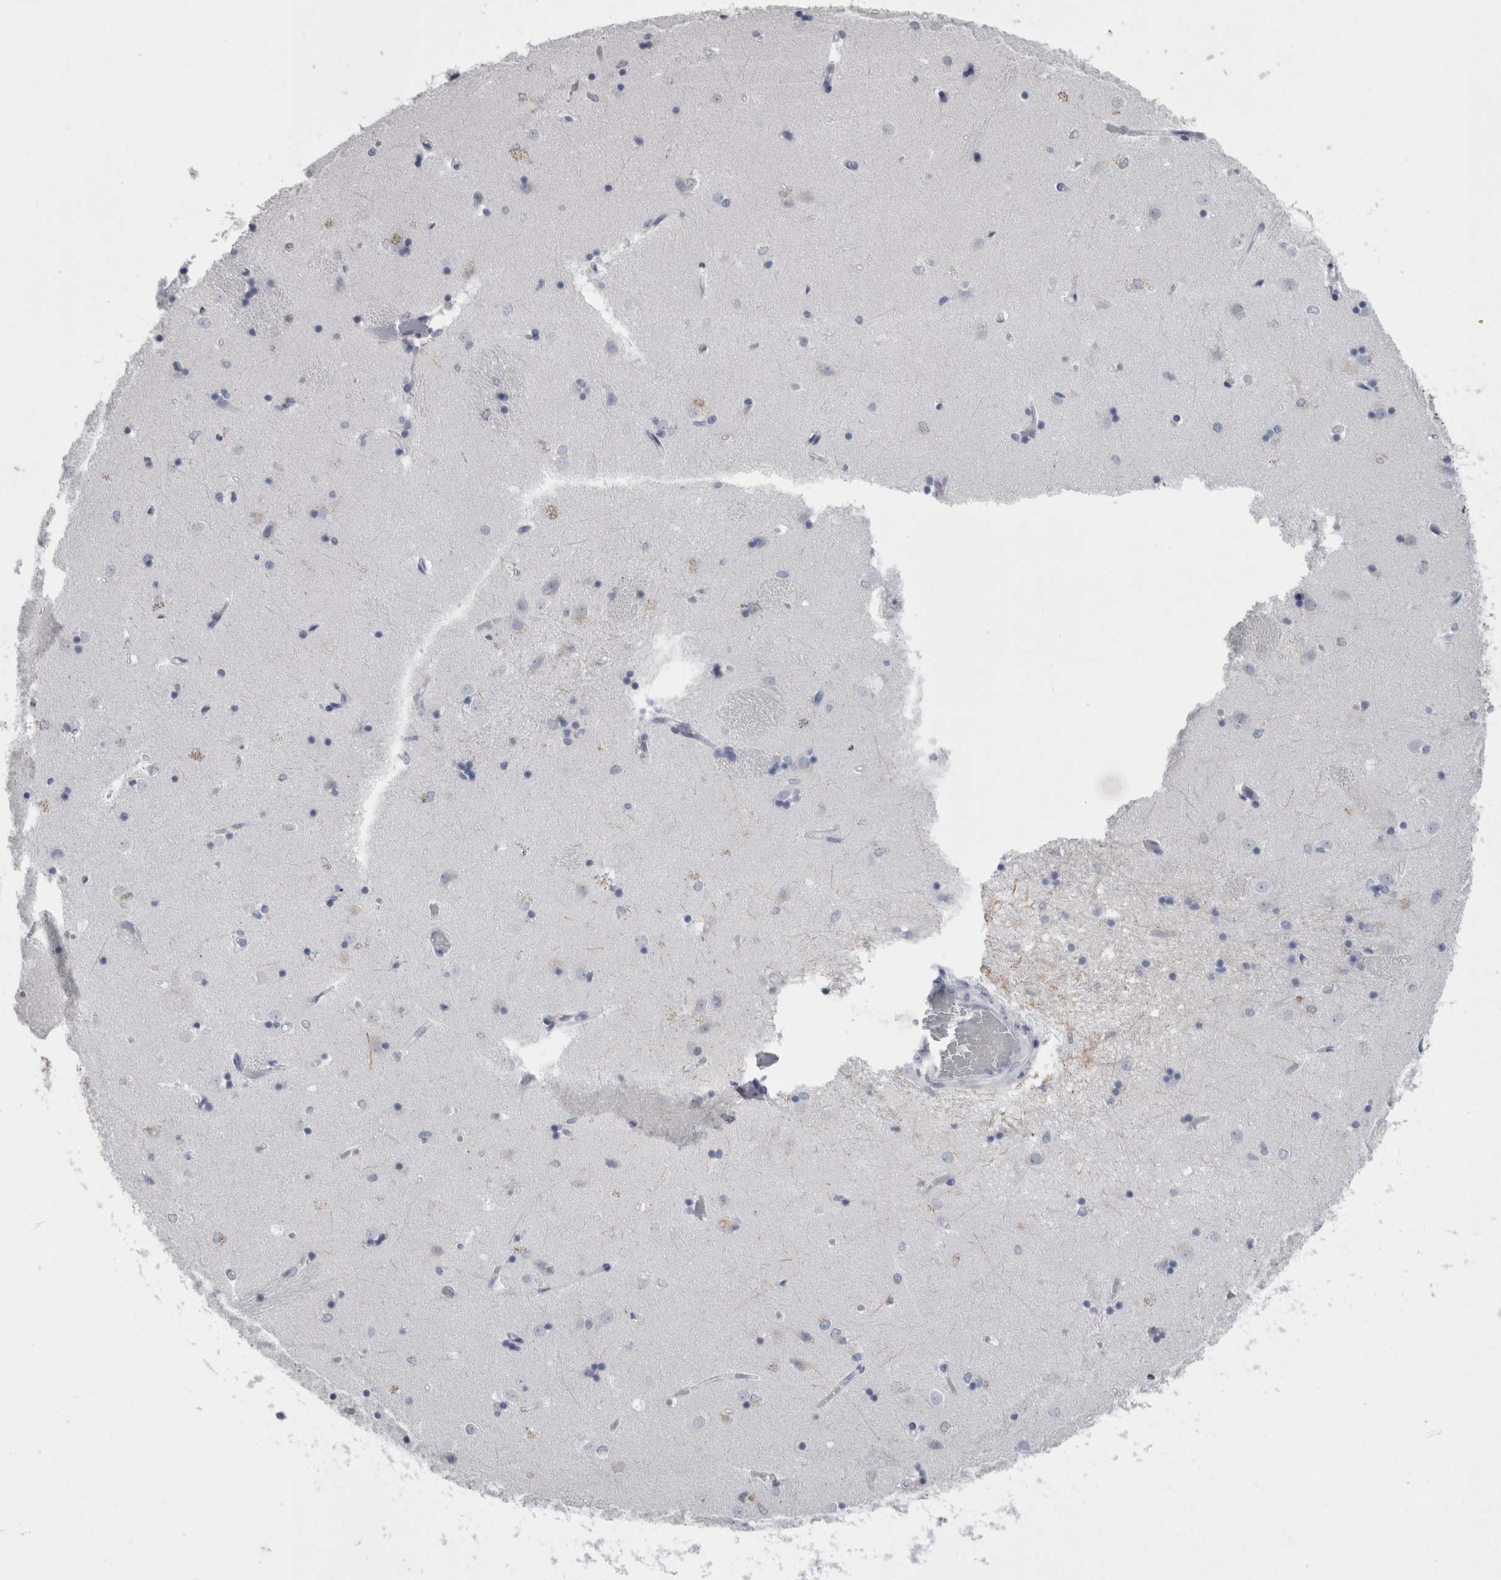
{"staining": {"intensity": "negative", "quantity": "none", "location": "none"}, "tissue": "caudate", "cell_type": "Glial cells", "image_type": "normal", "snomed": [{"axis": "morphology", "description": "Normal tissue, NOS"}, {"axis": "topography", "description": "Lateral ventricle wall"}], "caption": "There is no significant staining in glial cells of caudate. (DAB IHC visualized using brightfield microscopy, high magnification).", "gene": "PTH", "patient": {"sex": "male", "age": 45}}